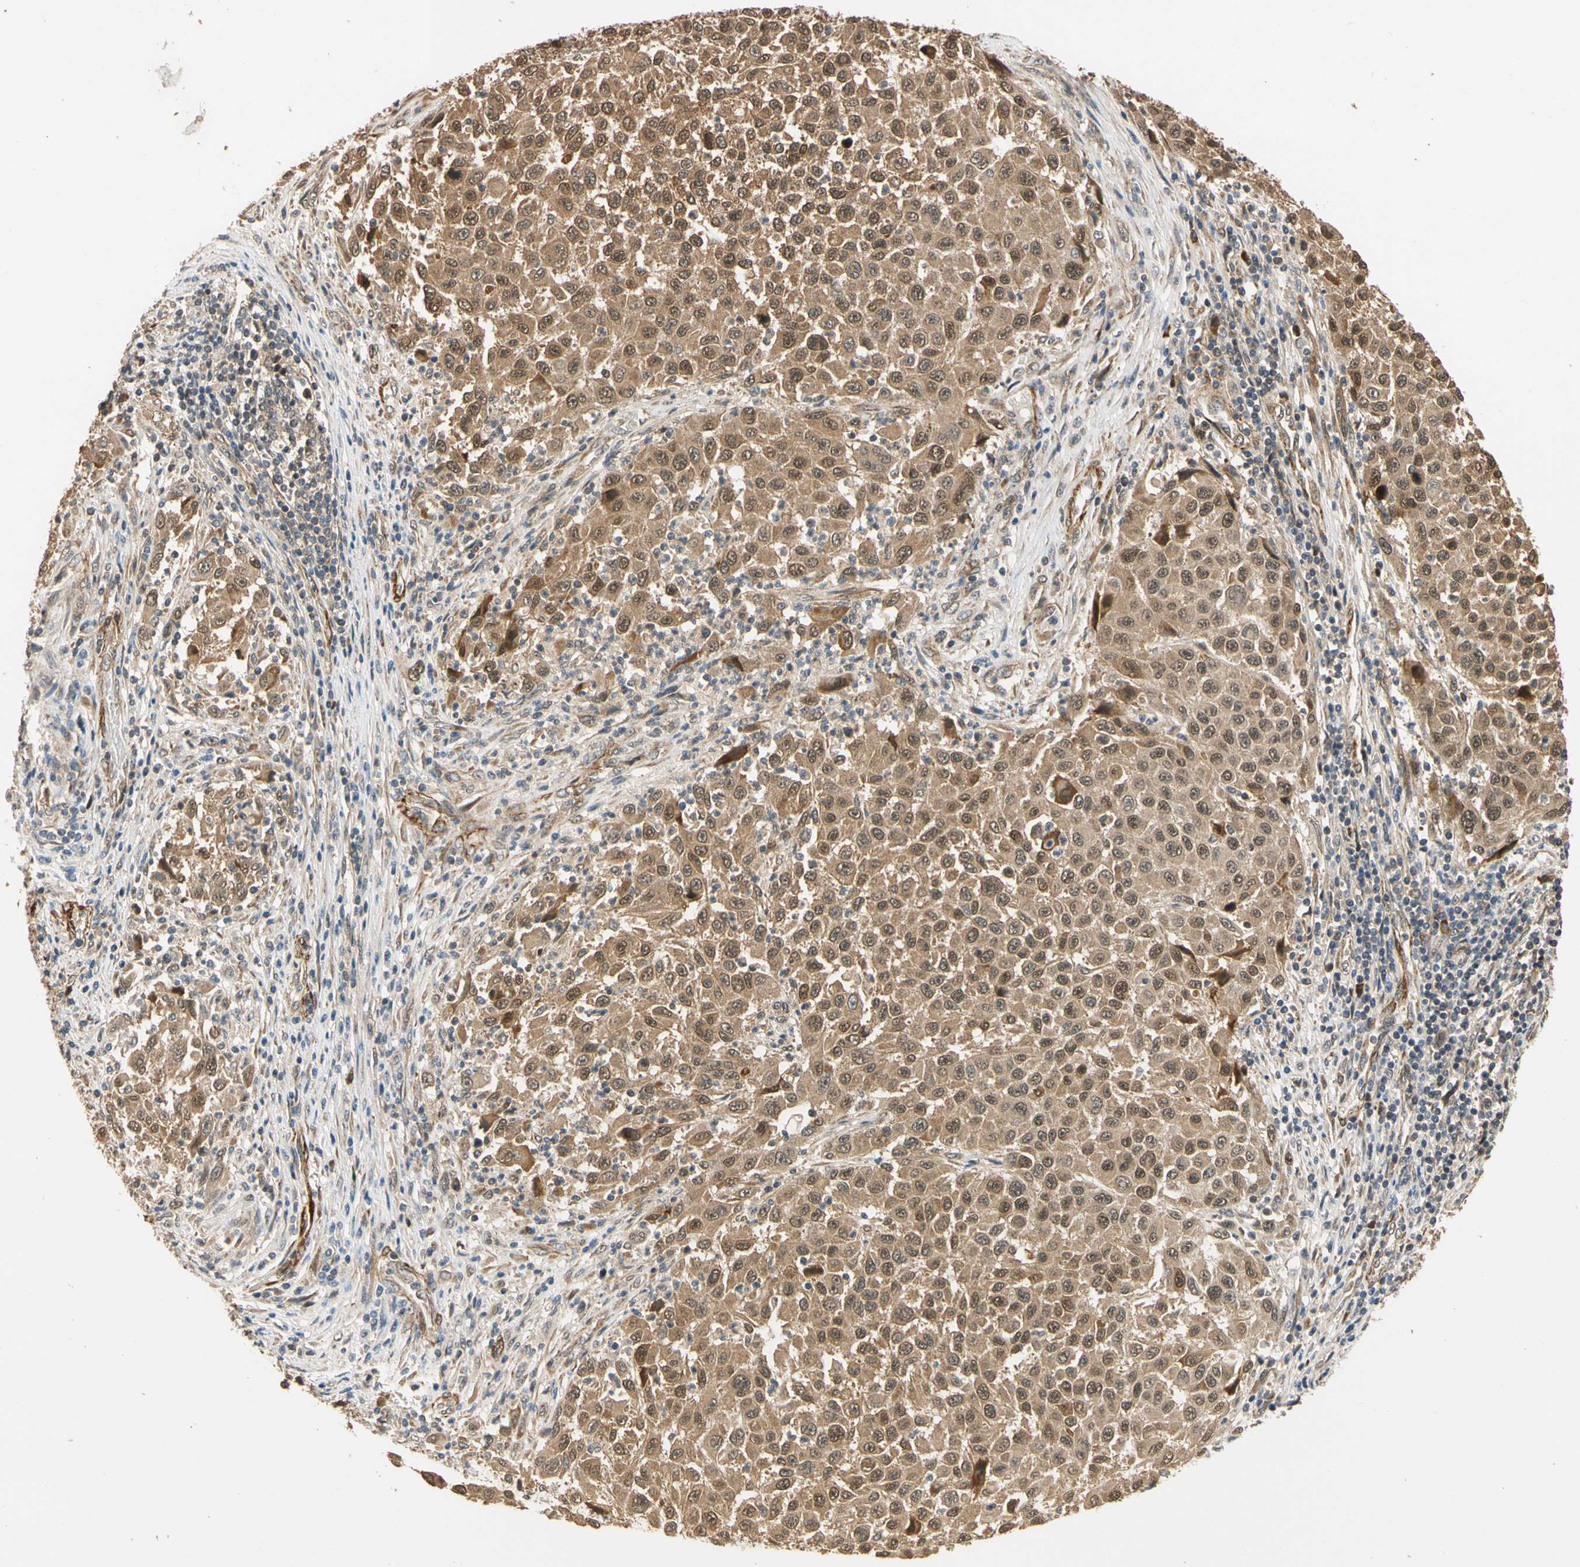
{"staining": {"intensity": "moderate", "quantity": ">75%", "location": "cytoplasmic/membranous,nuclear"}, "tissue": "melanoma", "cell_type": "Tumor cells", "image_type": "cancer", "snomed": [{"axis": "morphology", "description": "Malignant melanoma, Metastatic site"}, {"axis": "topography", "description": "Lymph node"}], "caption": "DAB immunohistochemical staining of melanoma displays moderate cytoplasmic/membranous and nuclear protein staining in approximately >75% of tumor cells.", "gene": "QSER1", "patient": {"sex": "male", "age": 61}}